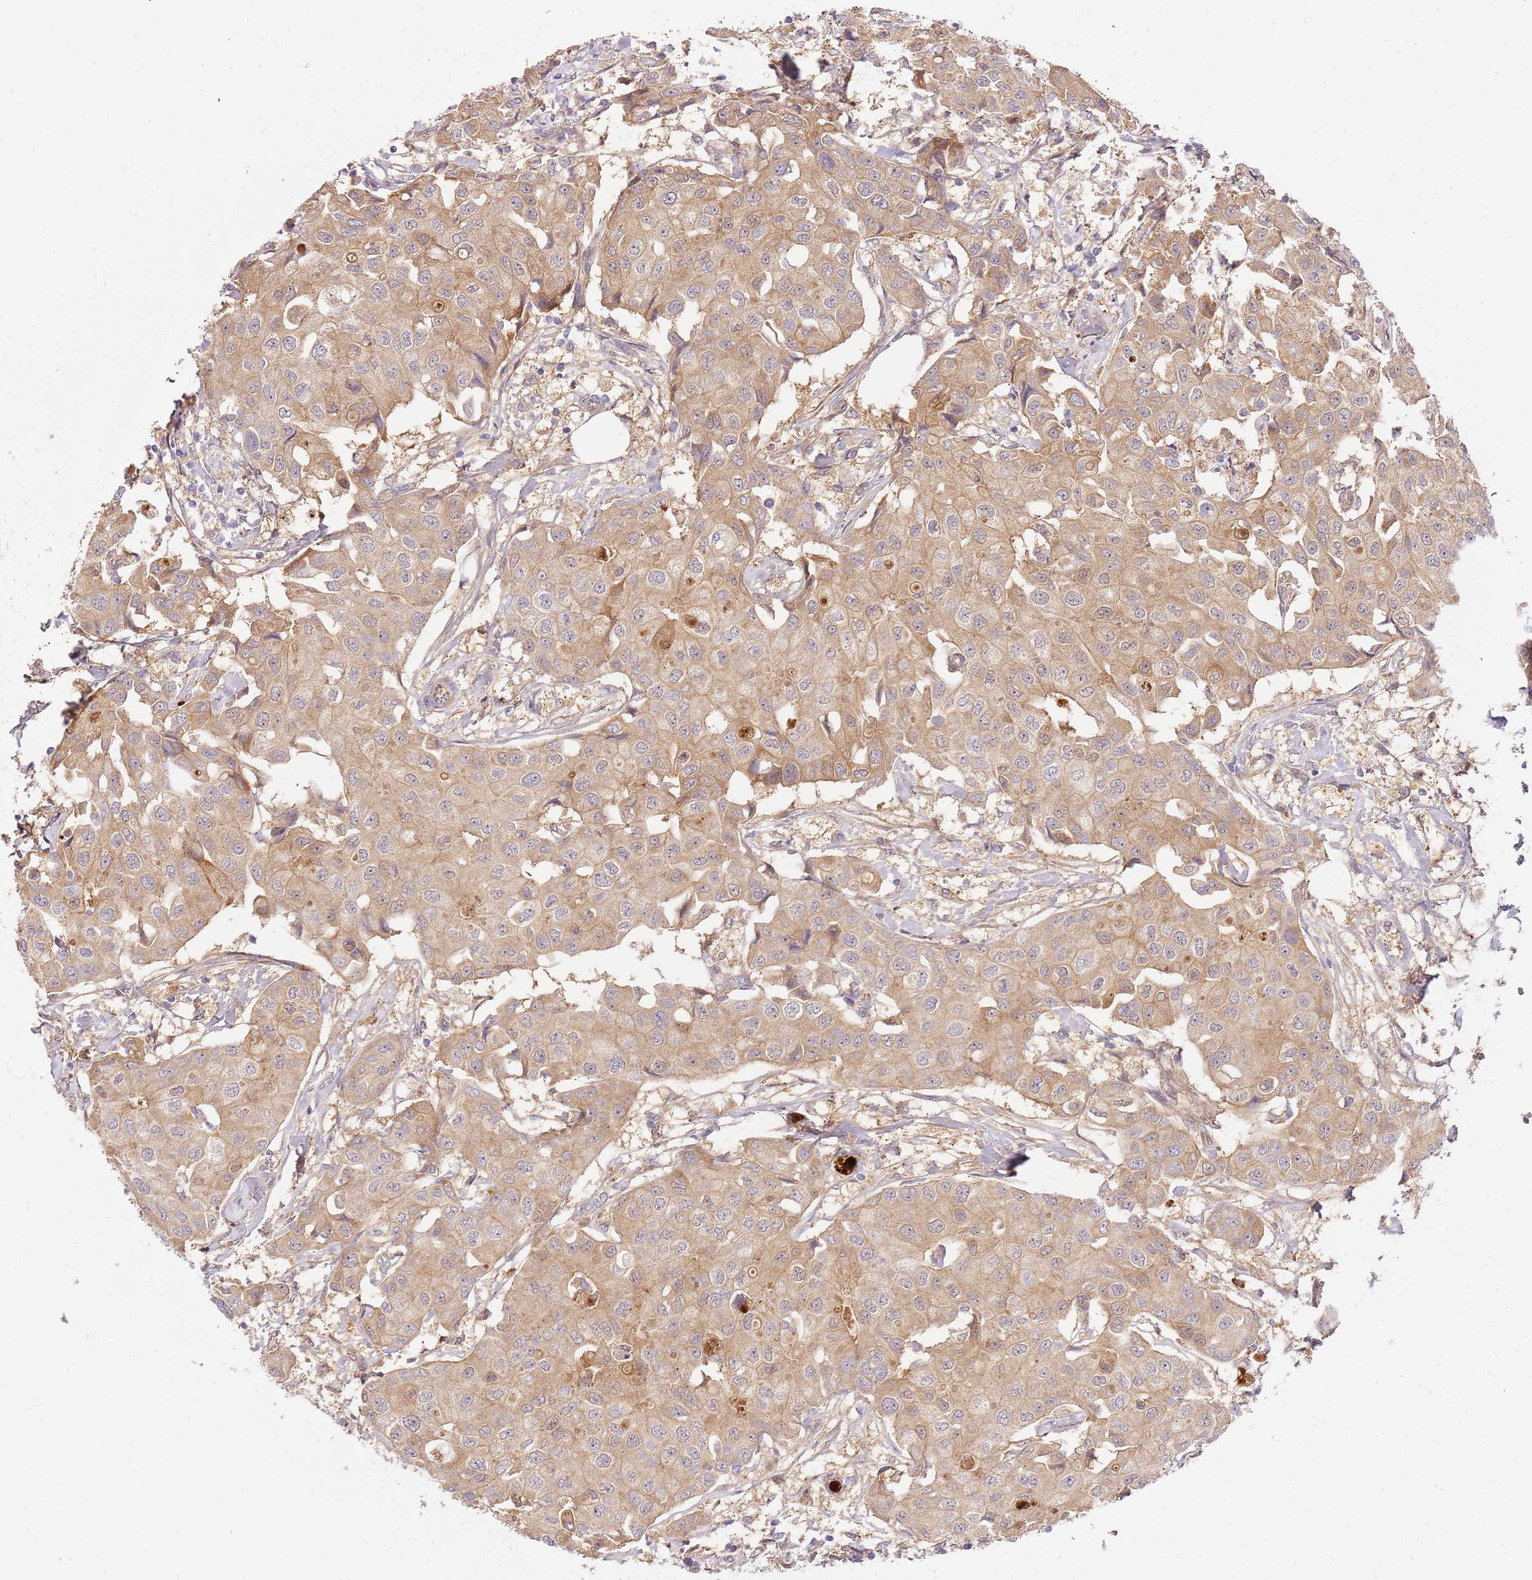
{"staining": {"intensity": "weak", "quantity": ">75%", "location": "cytoplasmic/membranous"}, "tissue": "breast cancer", "cell_type": "Tumor cells", "image_type": "cancer", "snomed": [{"axis": "morphology", "description": "Duct carcinoma"}, {"axis": "topography", "description": "Breast"}, {"axis": "topography", "description": "Lymph node"}], "caption": "Protein expression analysis of breast cancer exhibits weak cytoplasmic/membranous positivity in approximately >75% of tumor cells.", "gene": "C8G", "patient": {"sex": "female", "age": 80}}